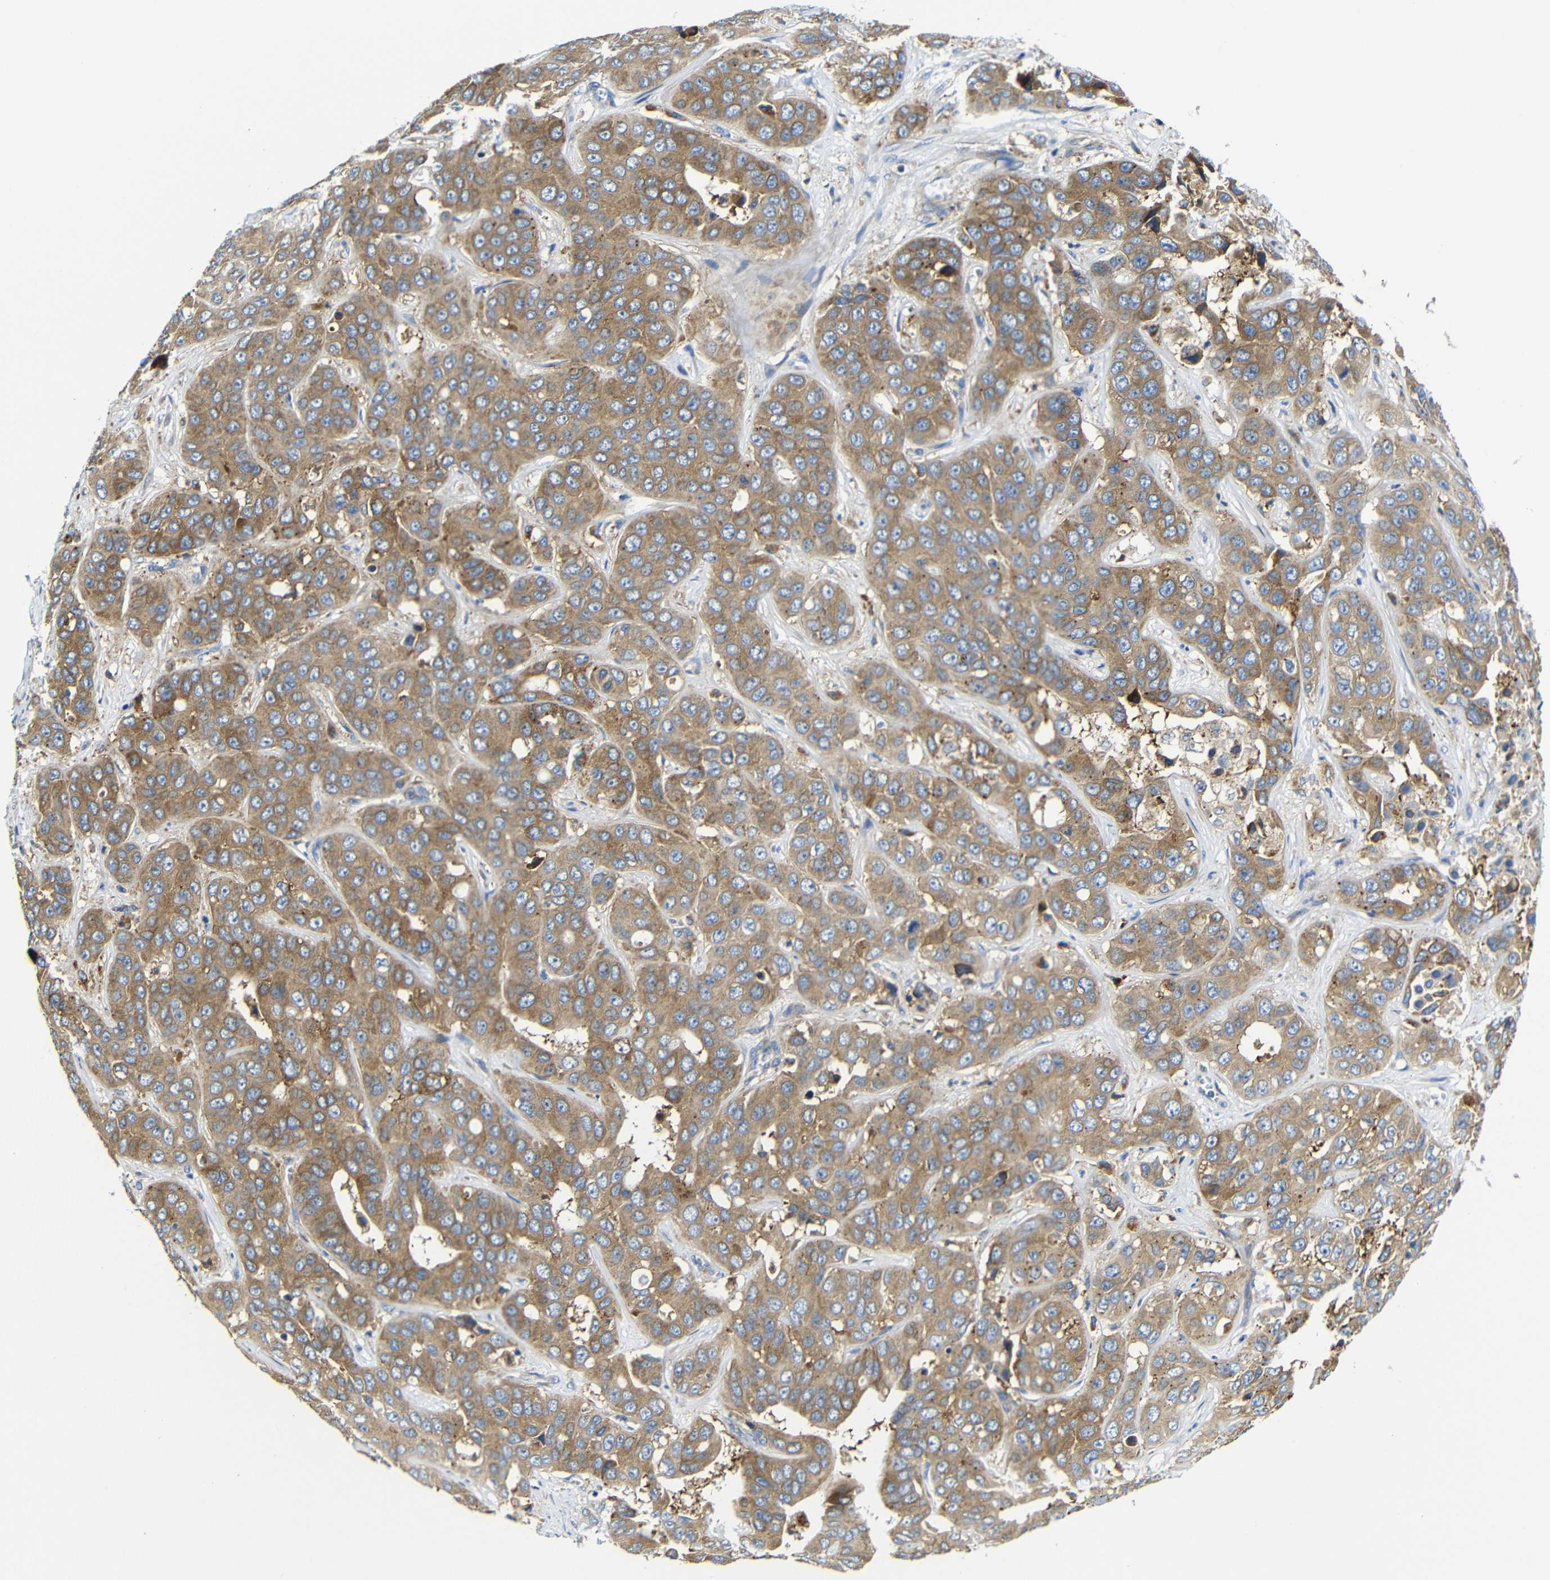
{"staining": {"intensity": "moderate", "quantity": ">75%", "location": "cytoplasmic/membranous"}, "tissue": "liver cancer", "cell_type": "Tumor cells", "image_type": "cancer", "snomed": [{"axis": "morphology", "description": "Cholangiocarcinoma"}, {"axis": "topography", "description": "Liver"}], "caption": "A histopathology image showing moderate cytoplasmic/membranous positivity in approximately >75% of tumor cells in liver cancer, as visualized by brown immunohistochemical staining.", "gene": "CLCC1", "patient": {"sex": "female", "age": 52}}